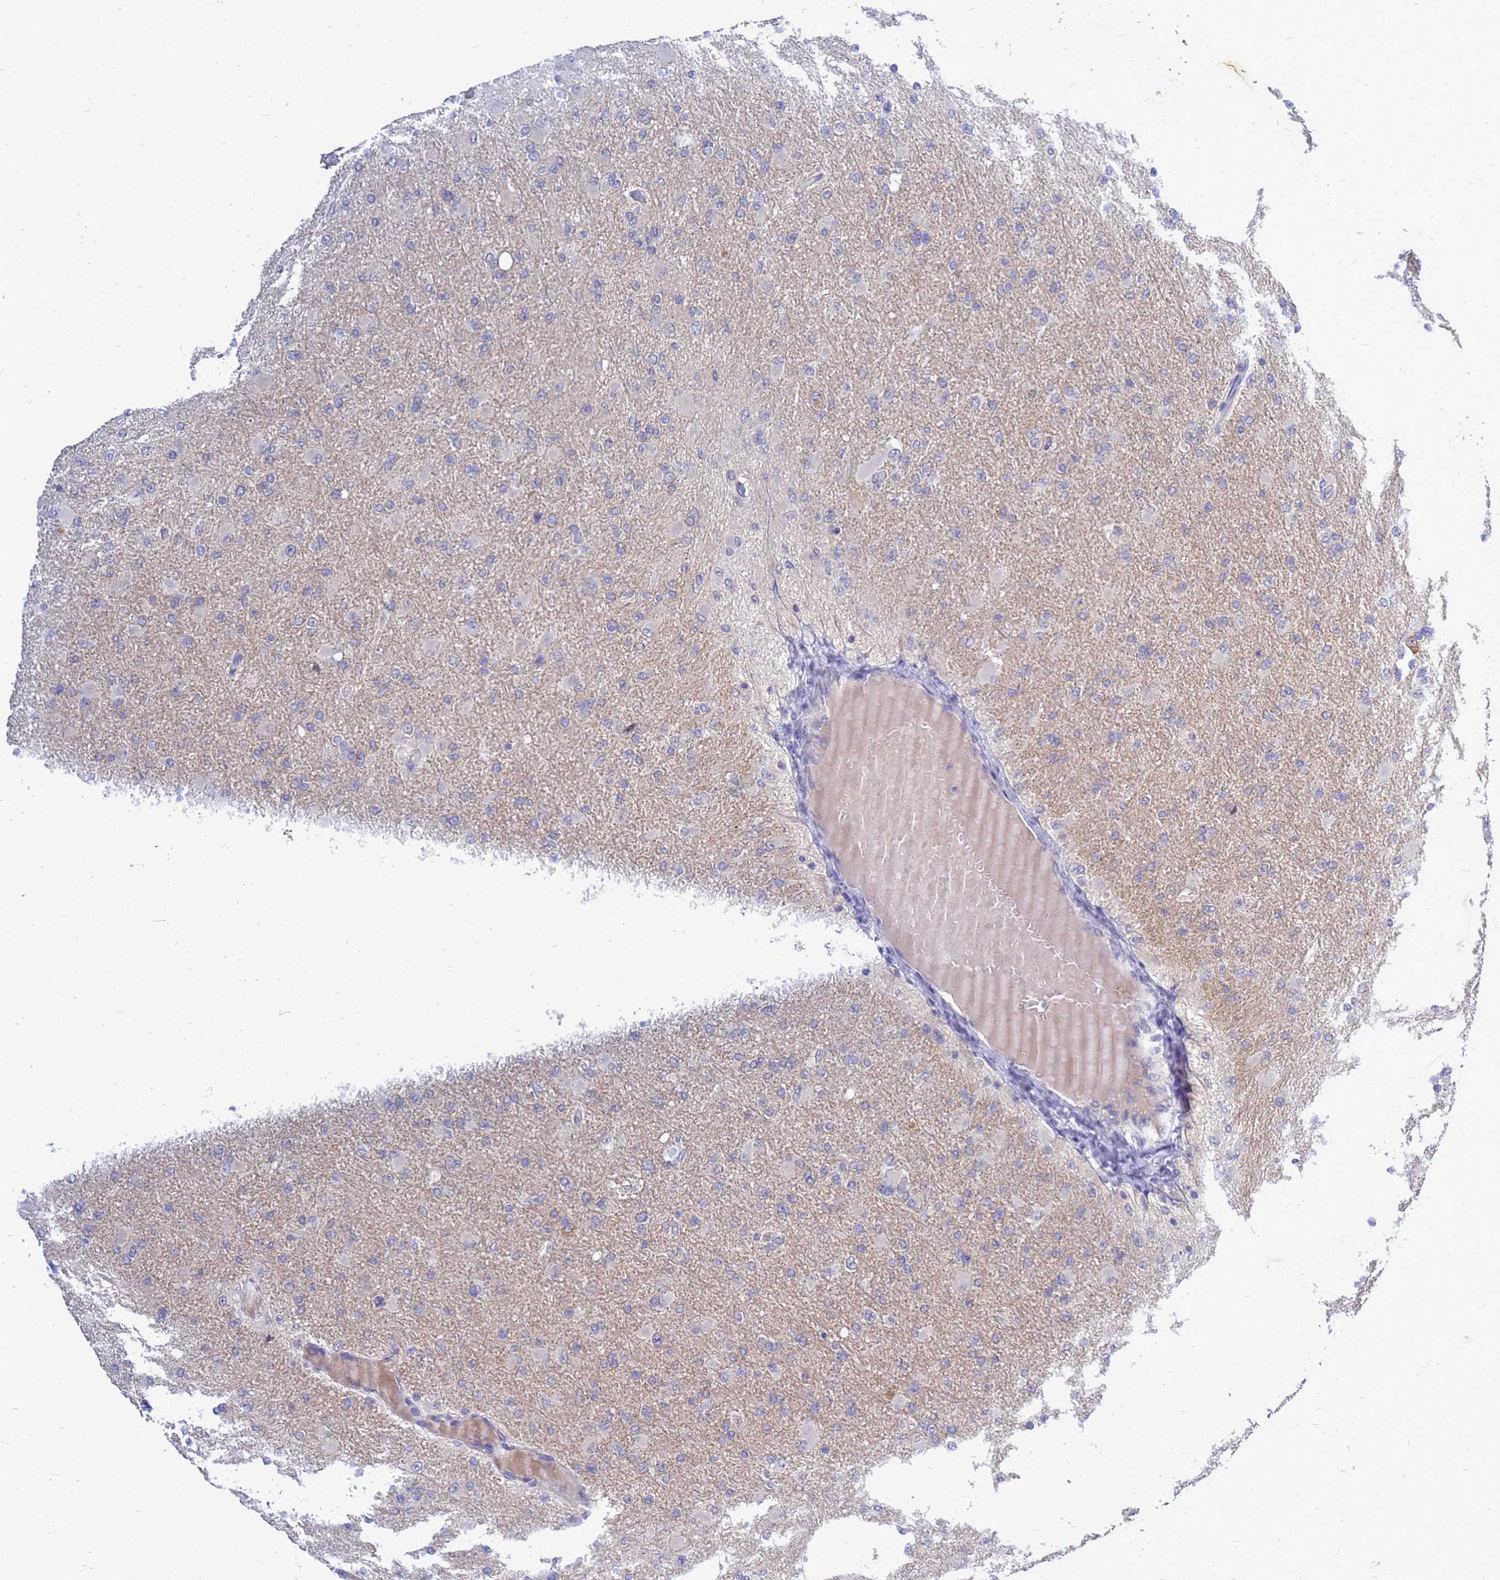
{"staining": {"intensity": "negative", "quantity": "none", "location": "none"}, "tissue": "glioma", "cell_type": "Tumor cells", "image_type": "cancer", "snomed": [{"axis": "morphology", "description": "Glioma, malignant, High grade"}, {"axis": "topography", "description": "Cerebral cortex"}], "caption": "The micrograph shows no staining of tumor cells in glioma. (DAB immunohistochemistry visualized using brightfield microscopy, high magnification).", "gene": "SRGAP3", "patient": {"sex": "female", "age": 36}}